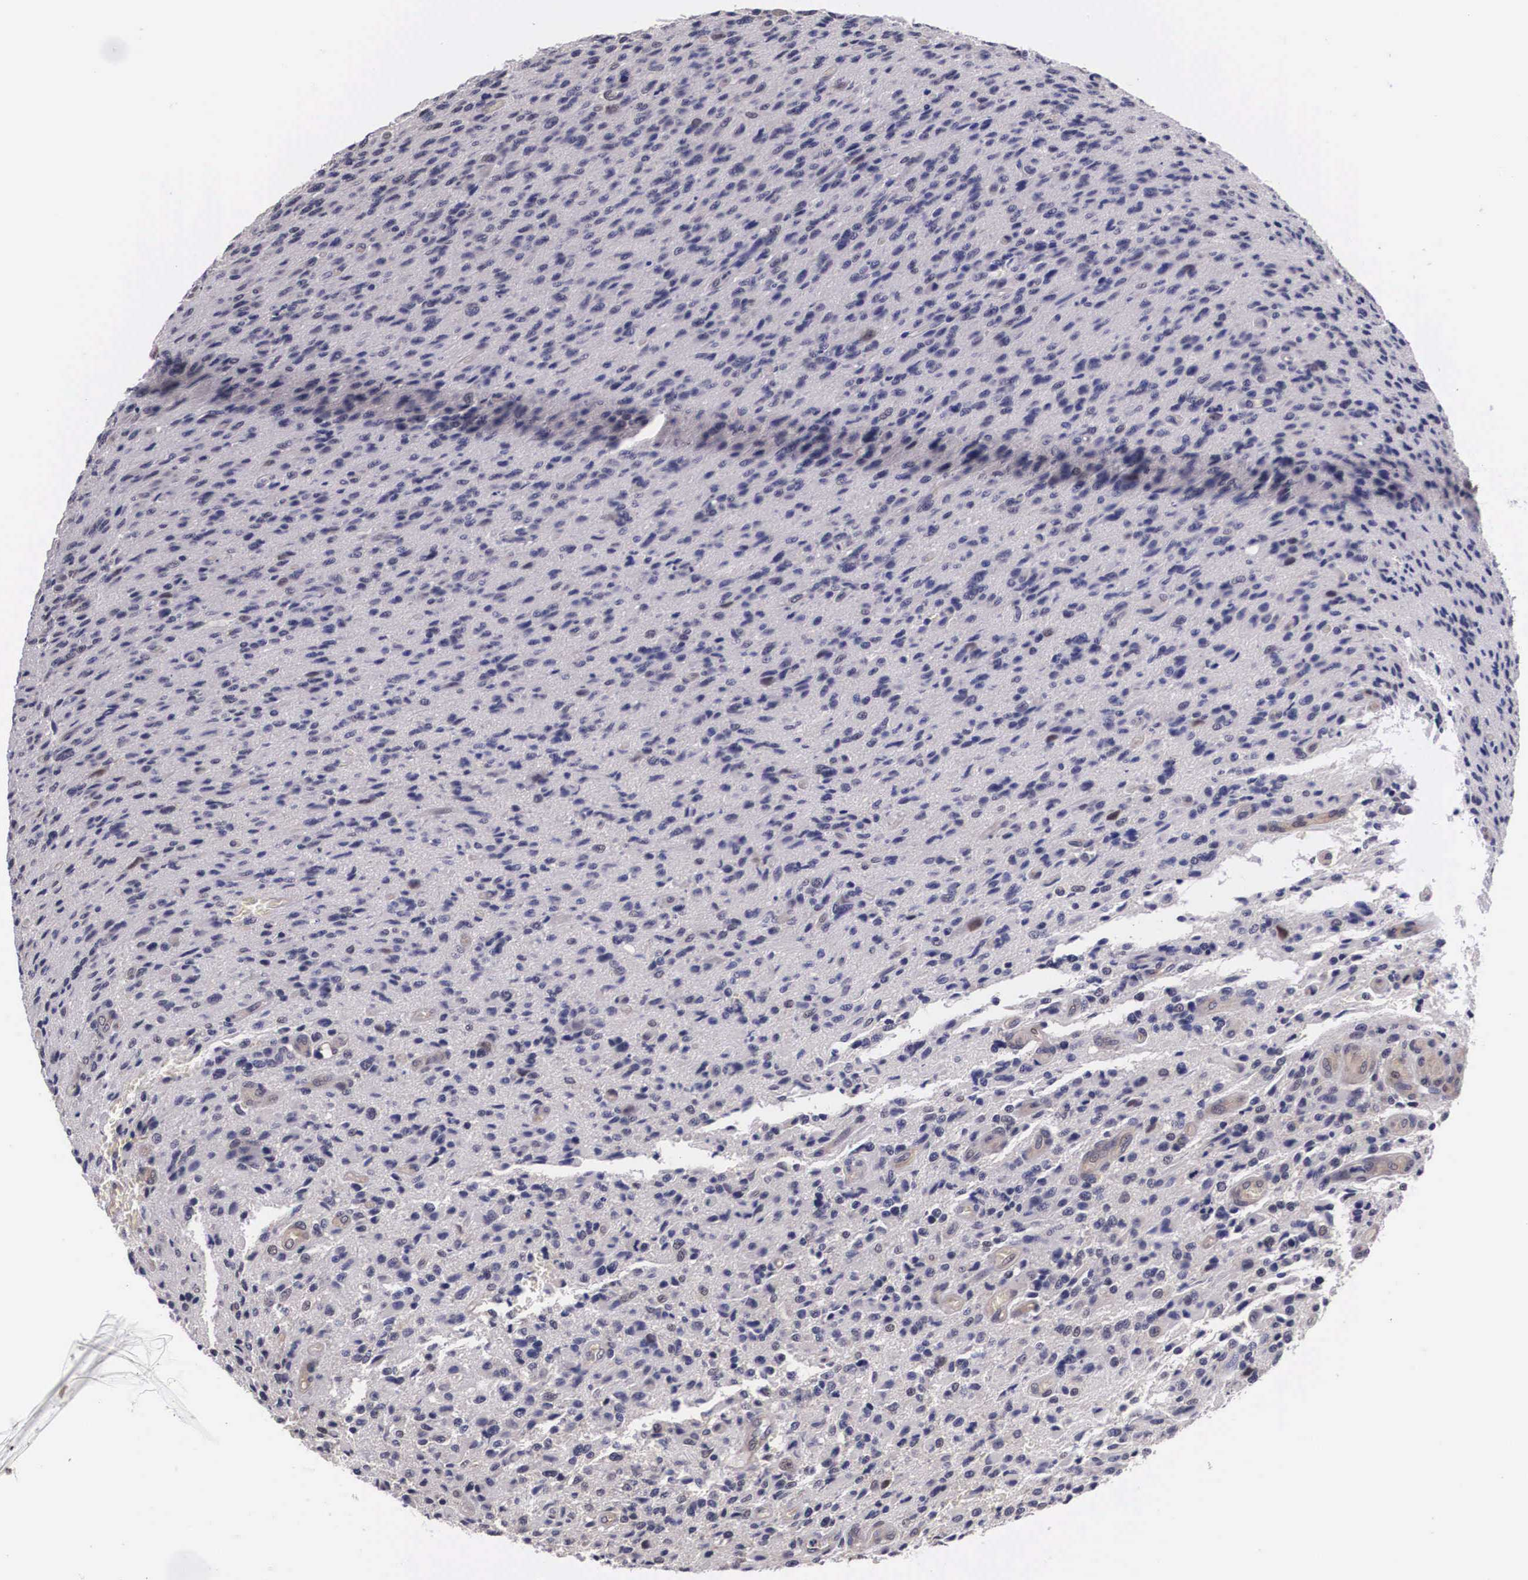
{"staining": {"intensity": "weak", "quantity": "25%-75%", "location": "cytoplasmic/membranous"}, "tissue": "glioma", "cell_type": "Tumor cells", "image_type": "cancer", "snomed": [{"axis": "morphology", "description": "Glioma, malignant, High grade"}, {"axis": "topography", "description": "Brain"}], "caption": "IHC micrograph of glioma stained for a protein (brown), which displays low levels of weak cytoplasmic/membranous staining in about 25%-75% of tumor cells.", "gene": "OTX2", "patient": {"sex": "male", "age": 36}}